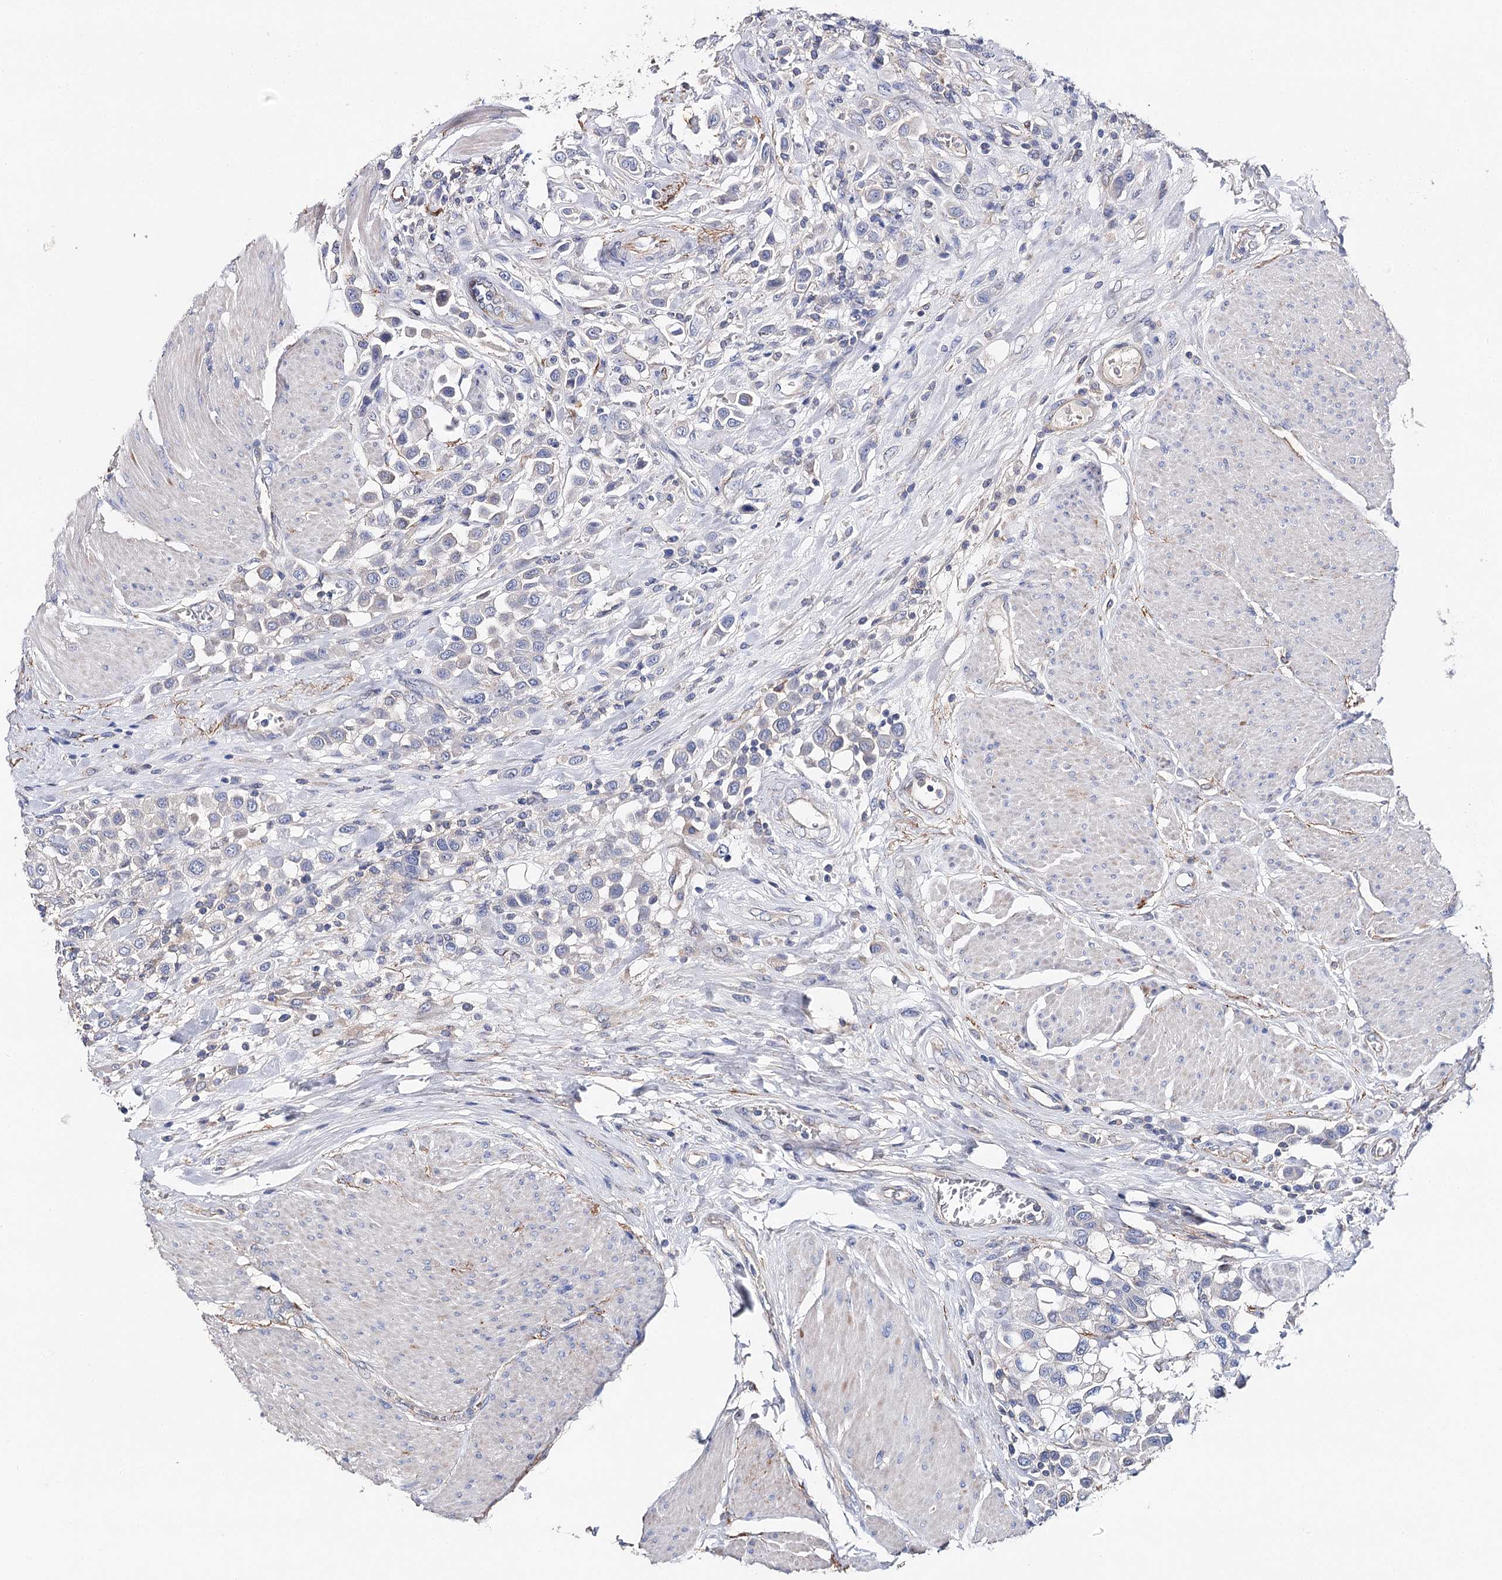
{"staining": {"intensity": "negative", "quantity": "none", "location": "none"}, "tissue": "urothelial cancer", "cell_type": "Tumor cells", "image_type": "cancer", "snomed": [{"axis": "morphology", "description": "Urothelial carcinoma, High grade"}, {"axis": "topography", "description": "Urinary bladder"}], "caption": "An IHC micrograph of urothelial carcinoma (high-grade) is shown. There is no staining in tumor cells of urothelial carcinoma (high-grade).", "gene": "EPYC", "patient": {"sex": "male", "age": 50}}